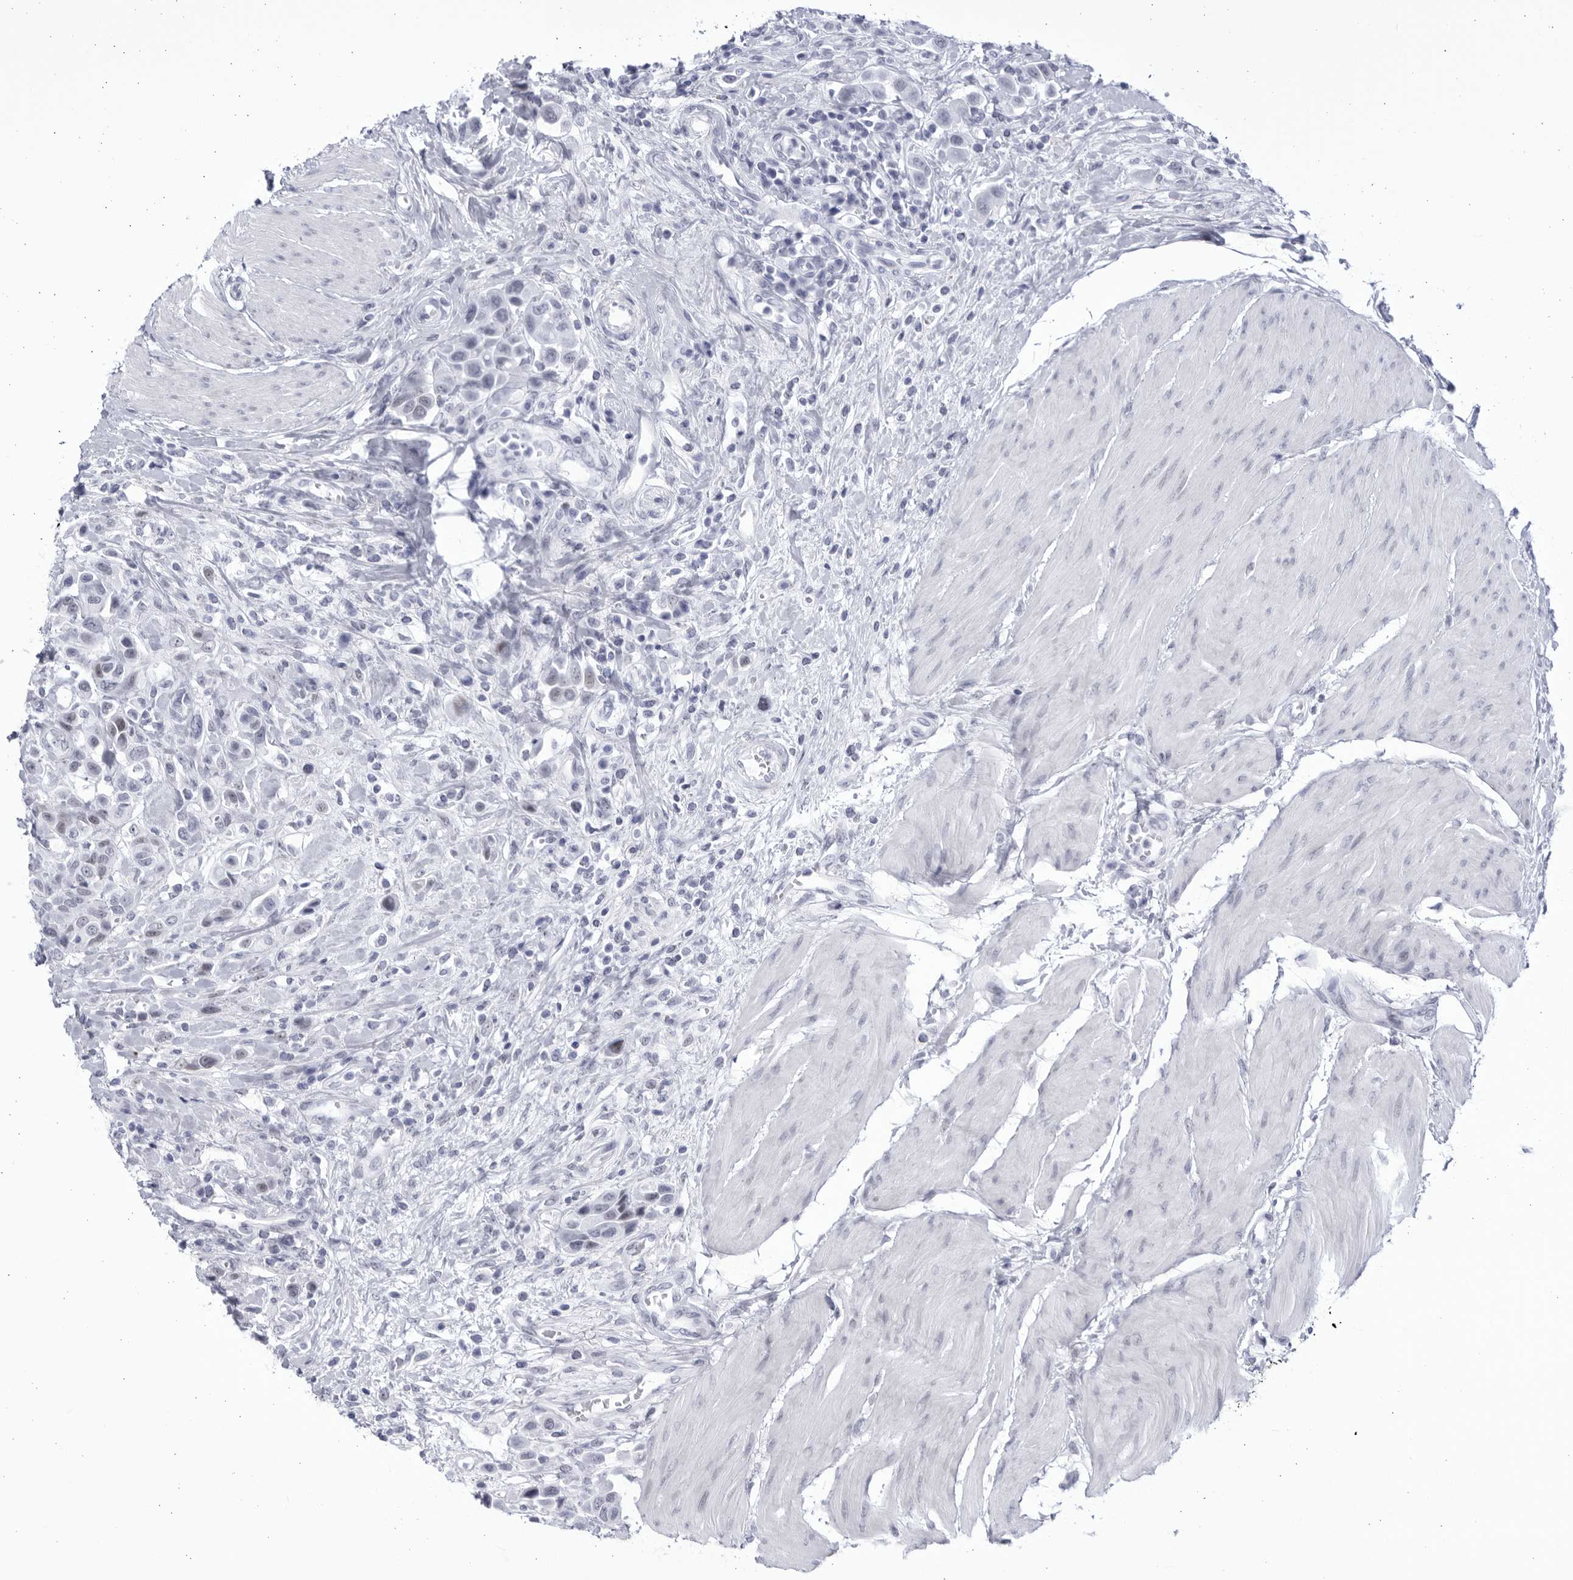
{"staining": {"intensity": "weak", "quantity": "<25%", "location": "nuclear"}, "tissue": "urothelial cancer", "cell_type": "Tumor cells", "image_type": "cancer", "snomed": [{"axis": "morphology", "description": "Urothelial carcinoma, High grade"}, {"axis": "topography", "description": "Urinary bladder"}], "caption": "The immunohistochemistry photomicrograph has no significant positivity in tumor cells of high-grade urothelial carcinoma tissue.", "gene": "CCDC181", "patient": {"sex": "male", "age": 50}}